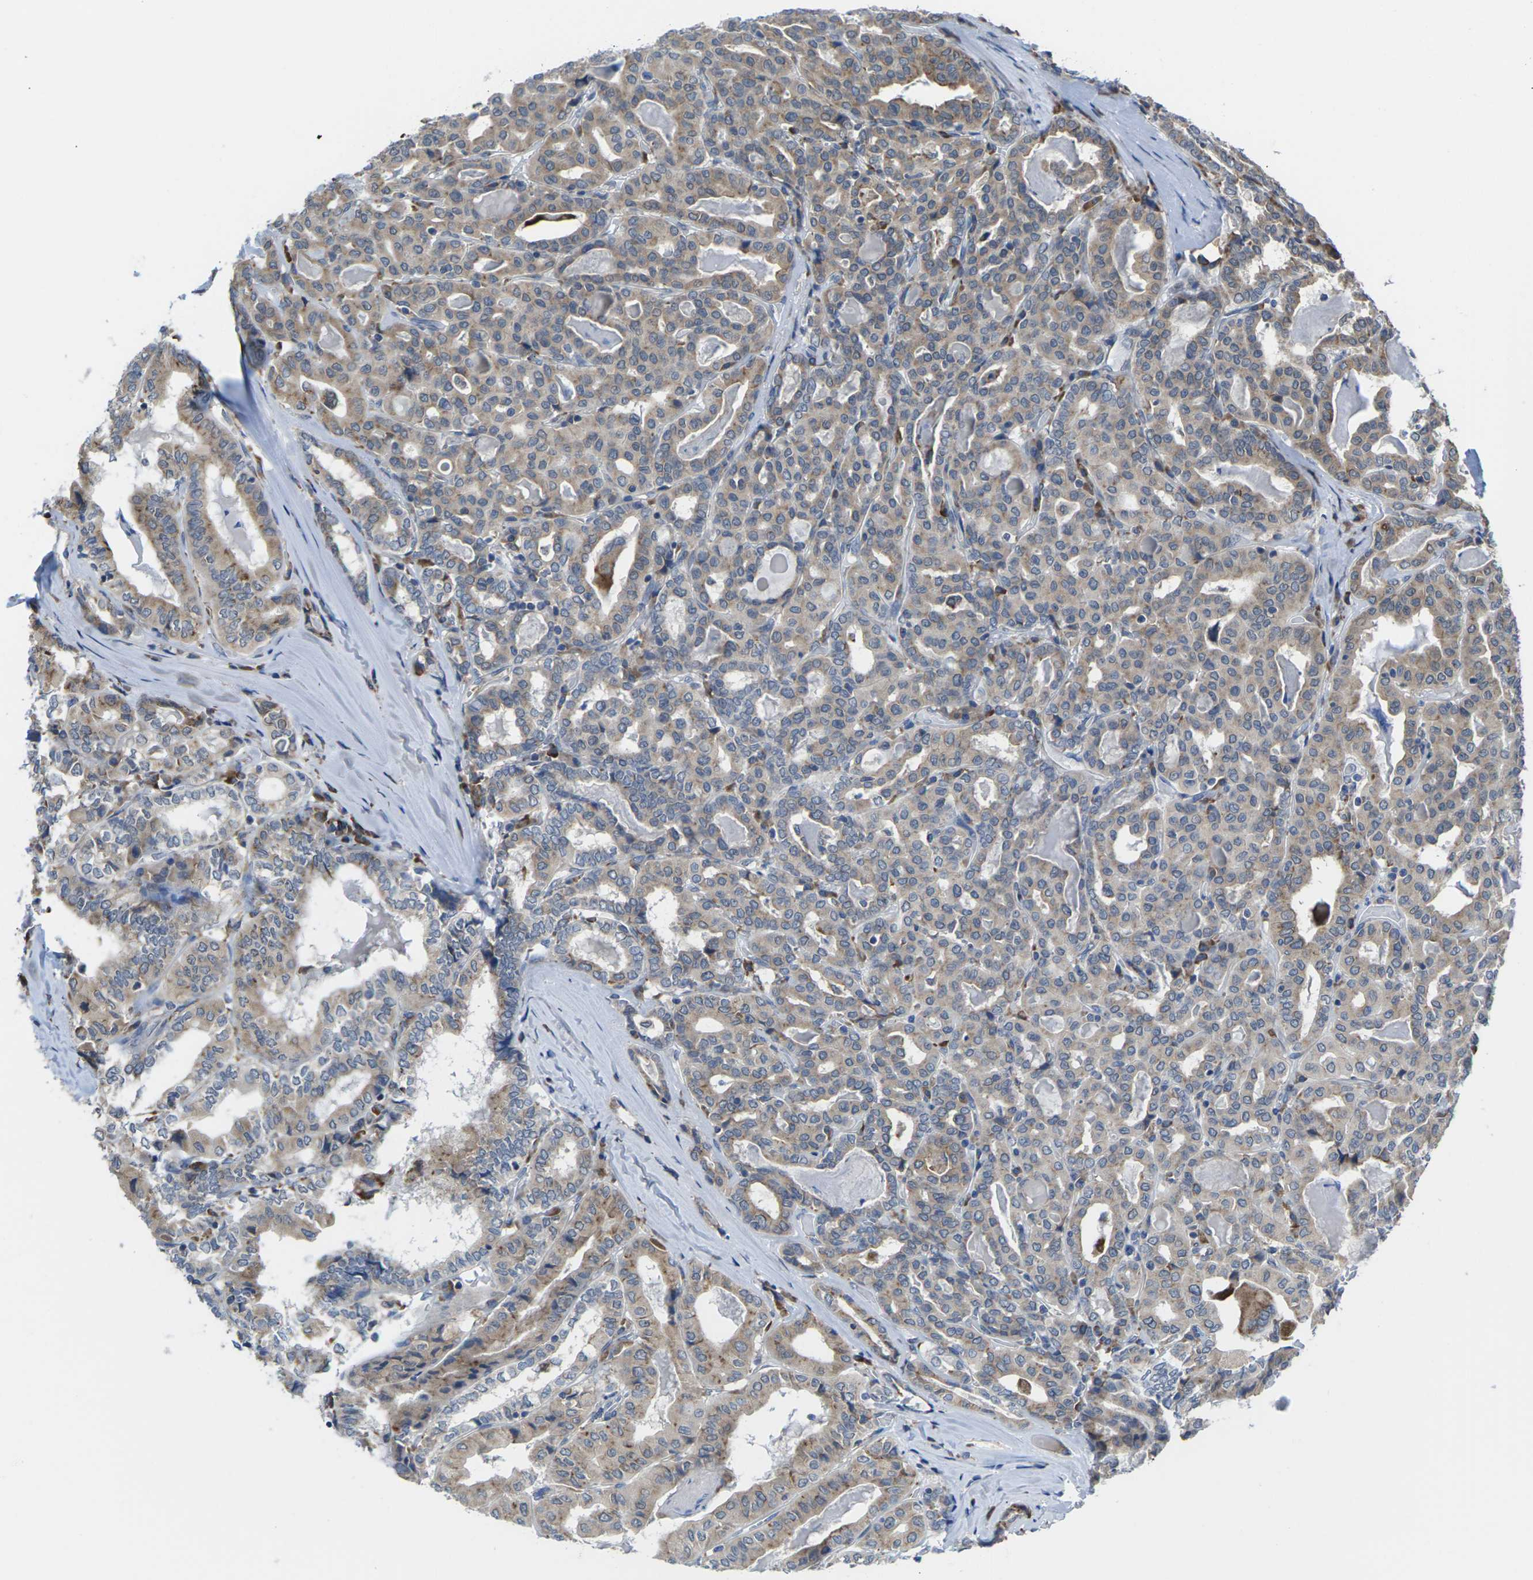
{"staining": {"intensity": "weak", "quantity": "25%-75%", "location": "cytoplasmic/membranous"}, "tissue": "thyroid cancer", "cell_type": "Tumor cells", "image_type": "cancer", "snomed": [{"axis": "morphology", "description": "Papillary adenocarcinoma, NOS"}, {"axis": "topography", "description": "Thyroid gland"}], "caption": "The image shows staining of thyroid papillary adenocarcinoma, revealing weak cytoplasmic/membranous protein expression (brown color) within tumor cells.", "gene": "PDZK1IP1", "patient": {"sex": "female", "age": 42}}